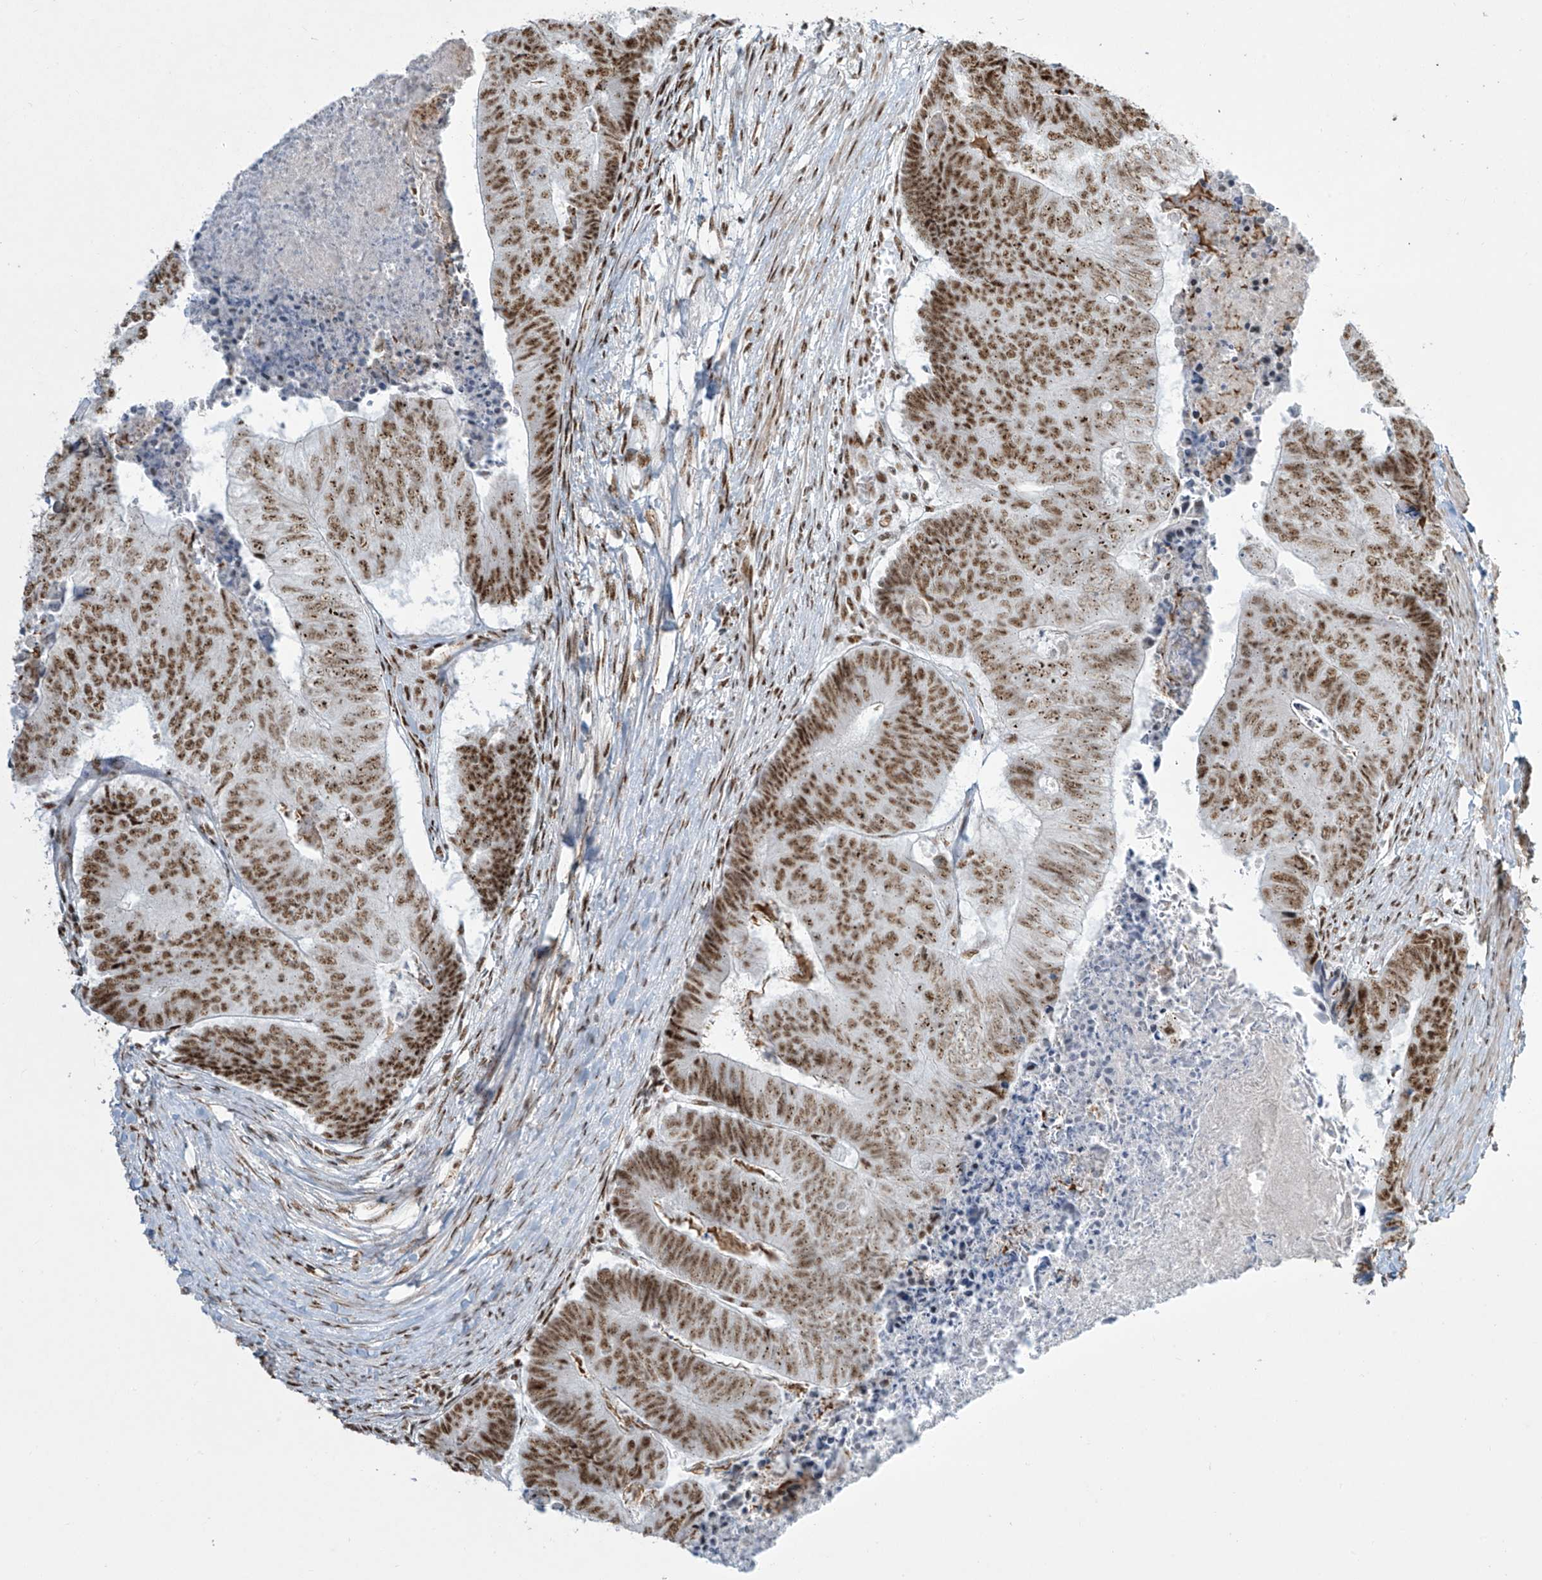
{"staining": {"intensity": "moderate", "quantity": ">75%", "location": "nuclear"}, "tissue": "colorectal cancer", "cell_type": "Tumor cells", "image_type": "cancer", "snomed": [{"axis": "morphology", "description": "Adenocarcinoma, NOS"}, {"axis": "topography", "description": "Colon"}], "caption": "Colorectal adenocarcinoma was stained to show a protein in brown. There is medium levels of moderate nuclear staining in about >75% of tumor cells.", "gene": "MS4A6A", "patient": {"sex": "female", "age": 67}}